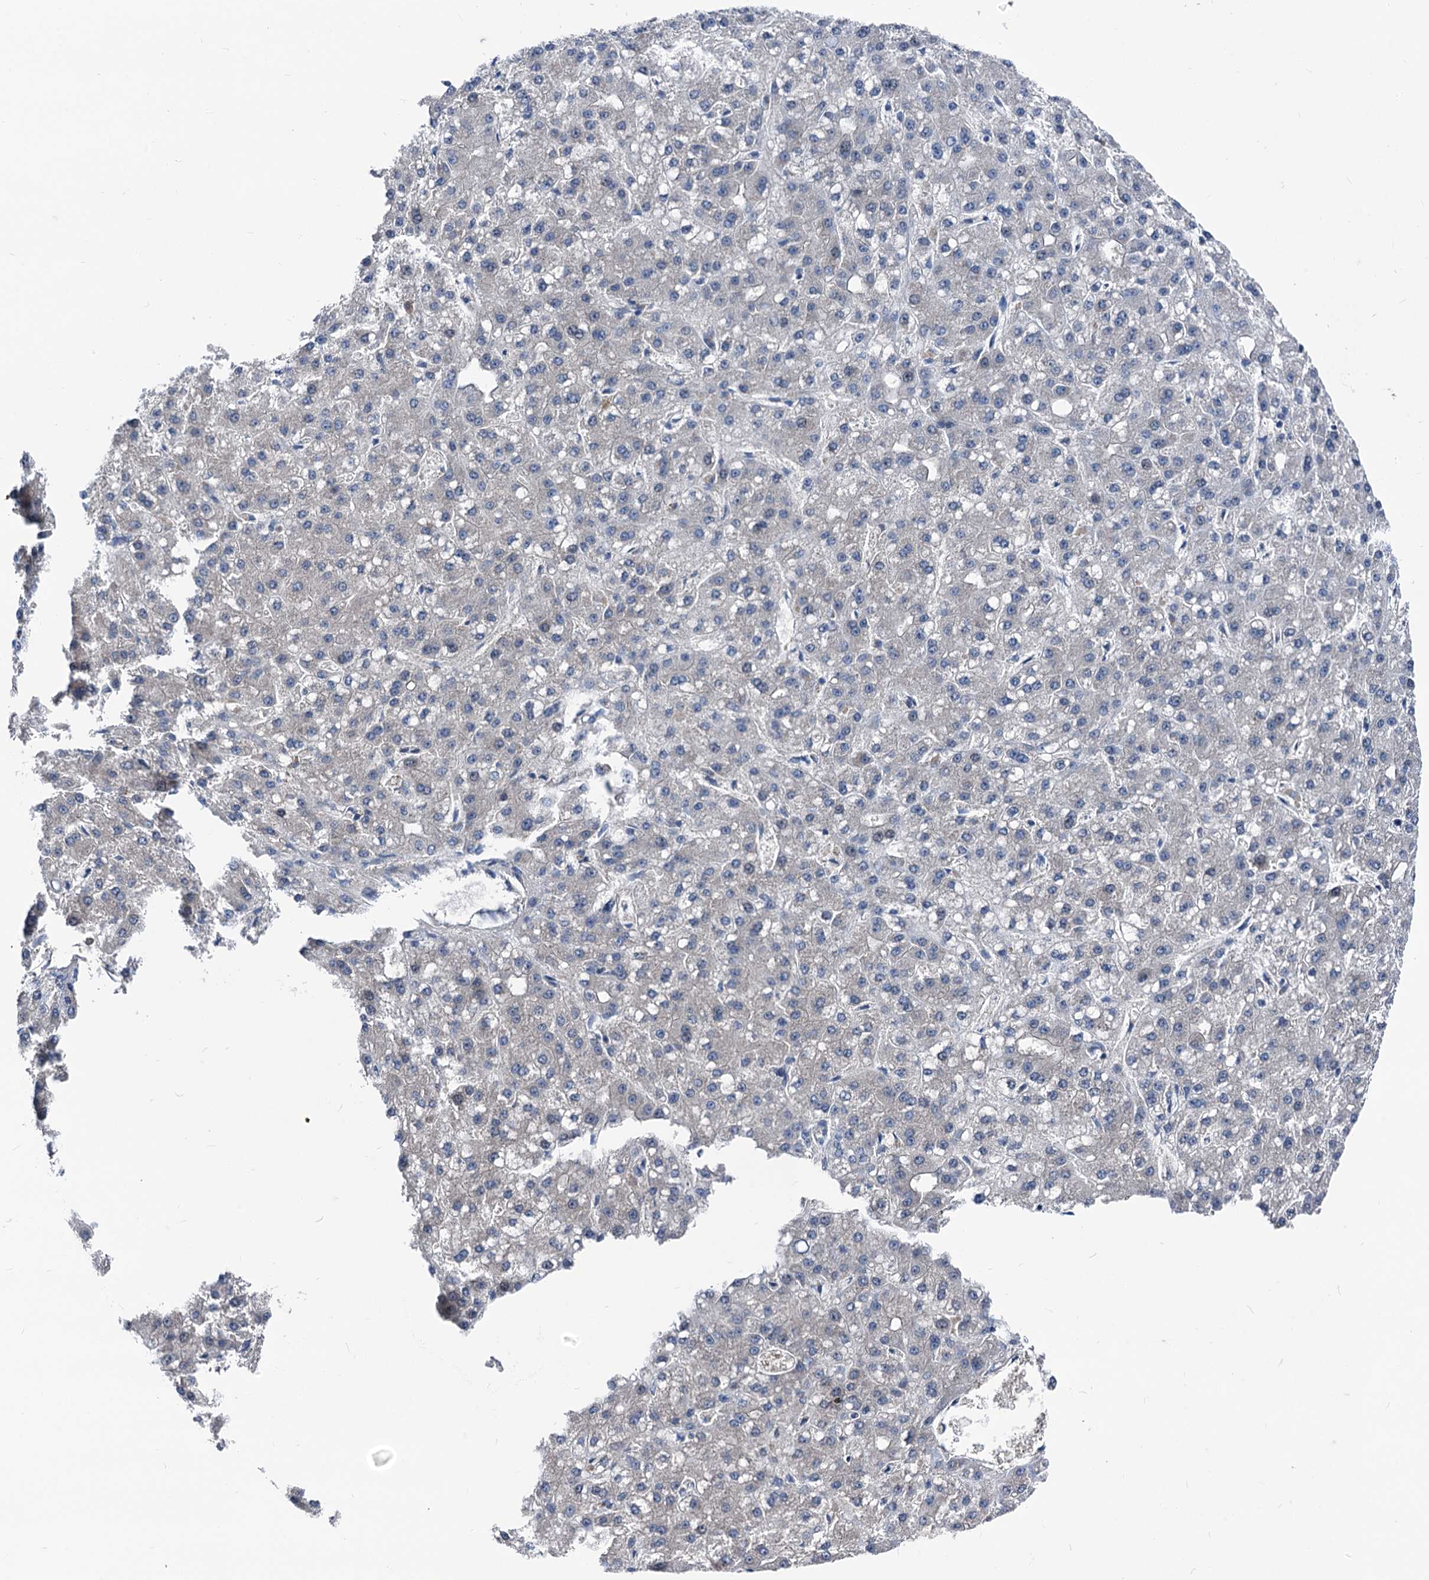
{"staining": {"intensity": "negative", "quantity": "none", "location": "none"}, "tissue": "liver cancer", "cell_type": "Tumor cells", "image_type": "cancer", "snomed": [{"axis": "morphology", "description": "Carcinoma, Hepatocellular, NOS"}, {"axis": "topography", "description": "Liver"}], "caption": "This is an immunohistochemistry image of liver cancer (hepatocellular carcinoma). There is no expression in tumor cells.", "gene": "GLO1", "patient": {"sex": "male", "age": 67}}